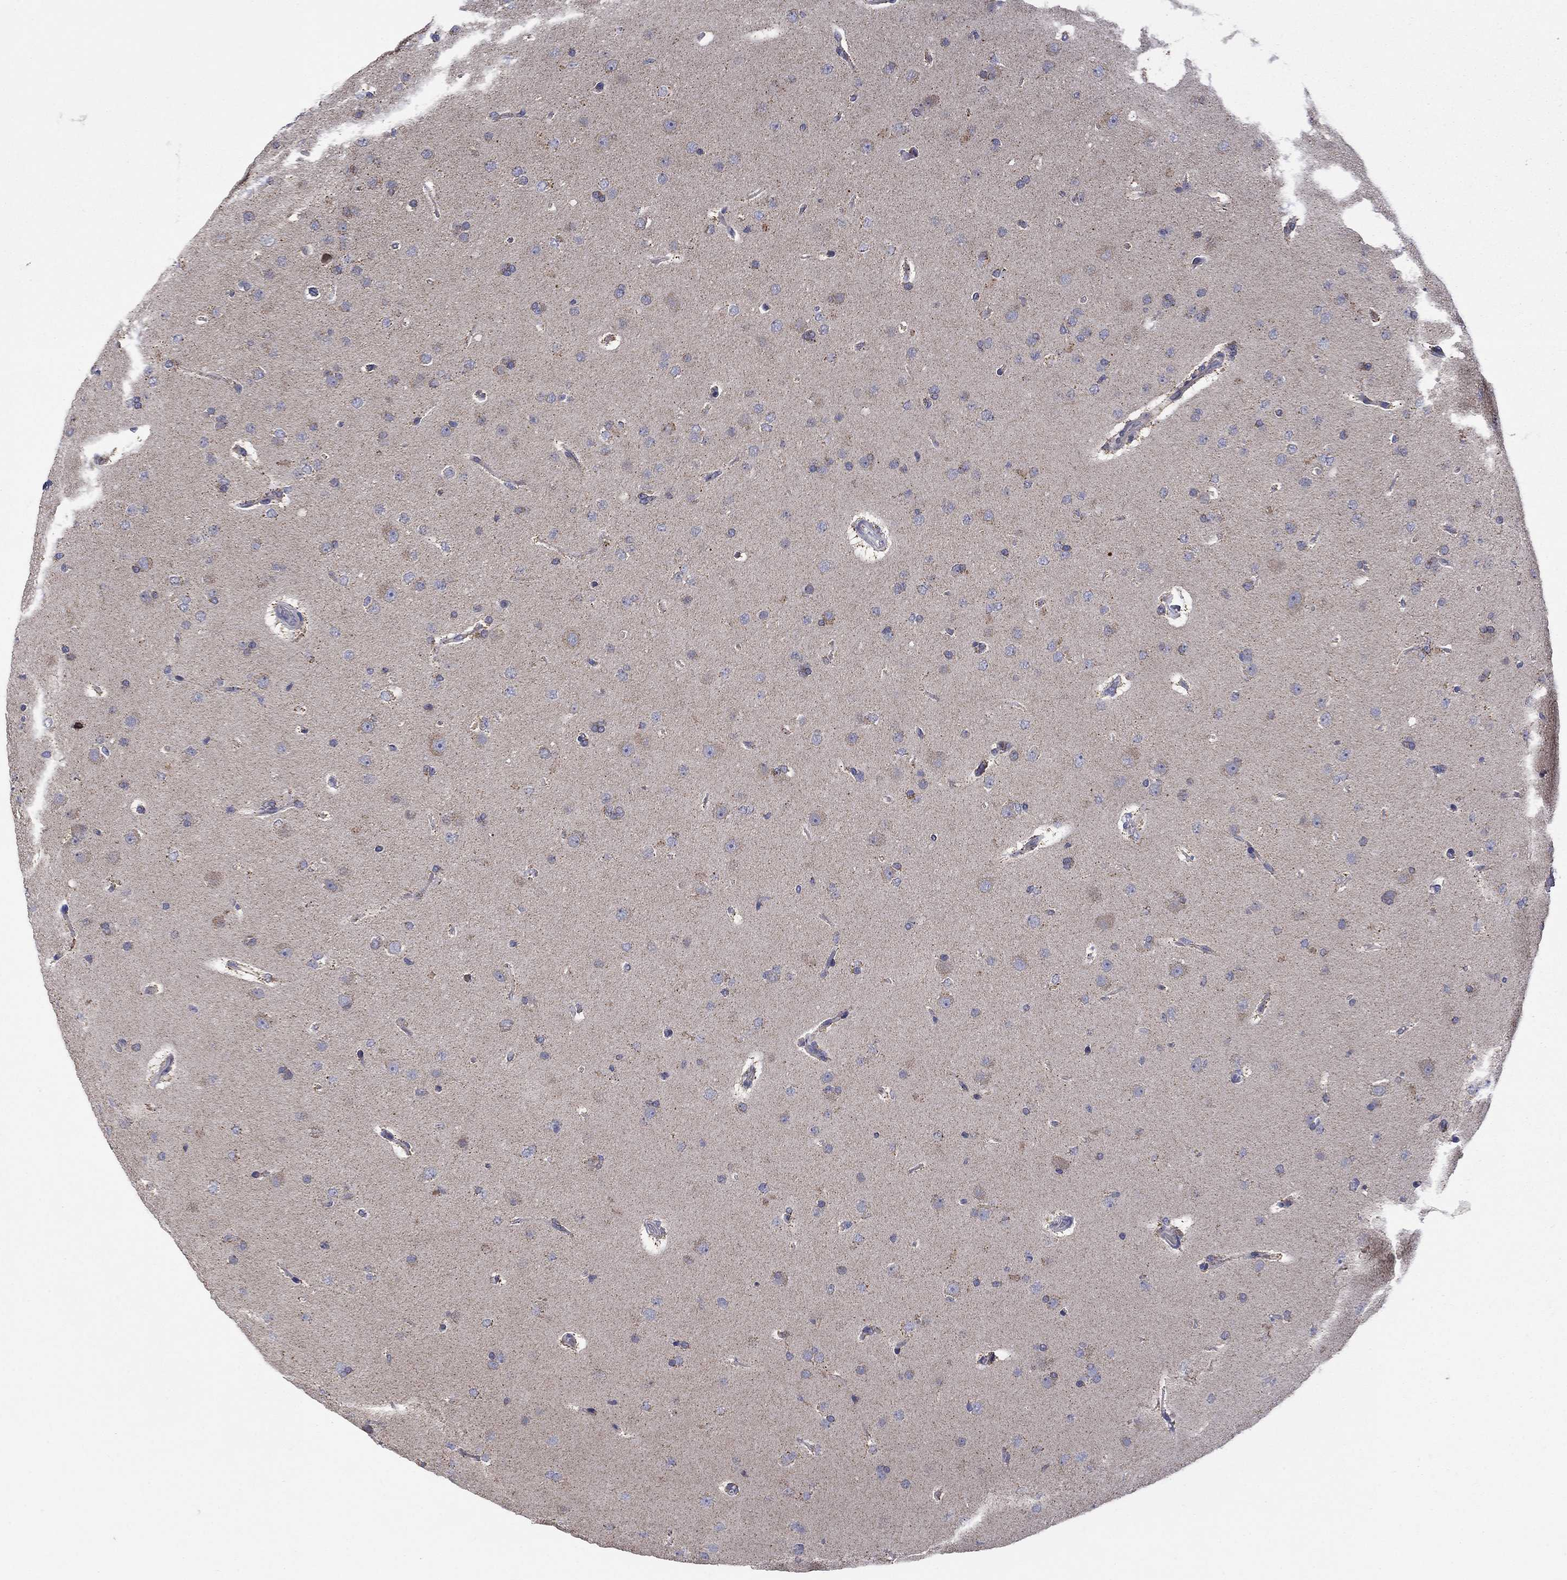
{"staining": {"intensity": "moderate", "quantity": "<25%", "location": "cytoplasmic/membranous"}, "tissue": "glioma", "cell_type": "Tumor cells", "image_type": "cancer", "snomed": [{"axis": "morphology", "description": "Glioma, malignant, NOS"}, {"axis": "topography", "description": "Cerebral cortex"}], "caption": "The photomicrograph reveals staining of glioma, revealing moderate cytoplasmic/membranous protein expression (brown color) within tumor cells.", "gene": "HPS5", "patient": {"sex": "male", "age": 58}}